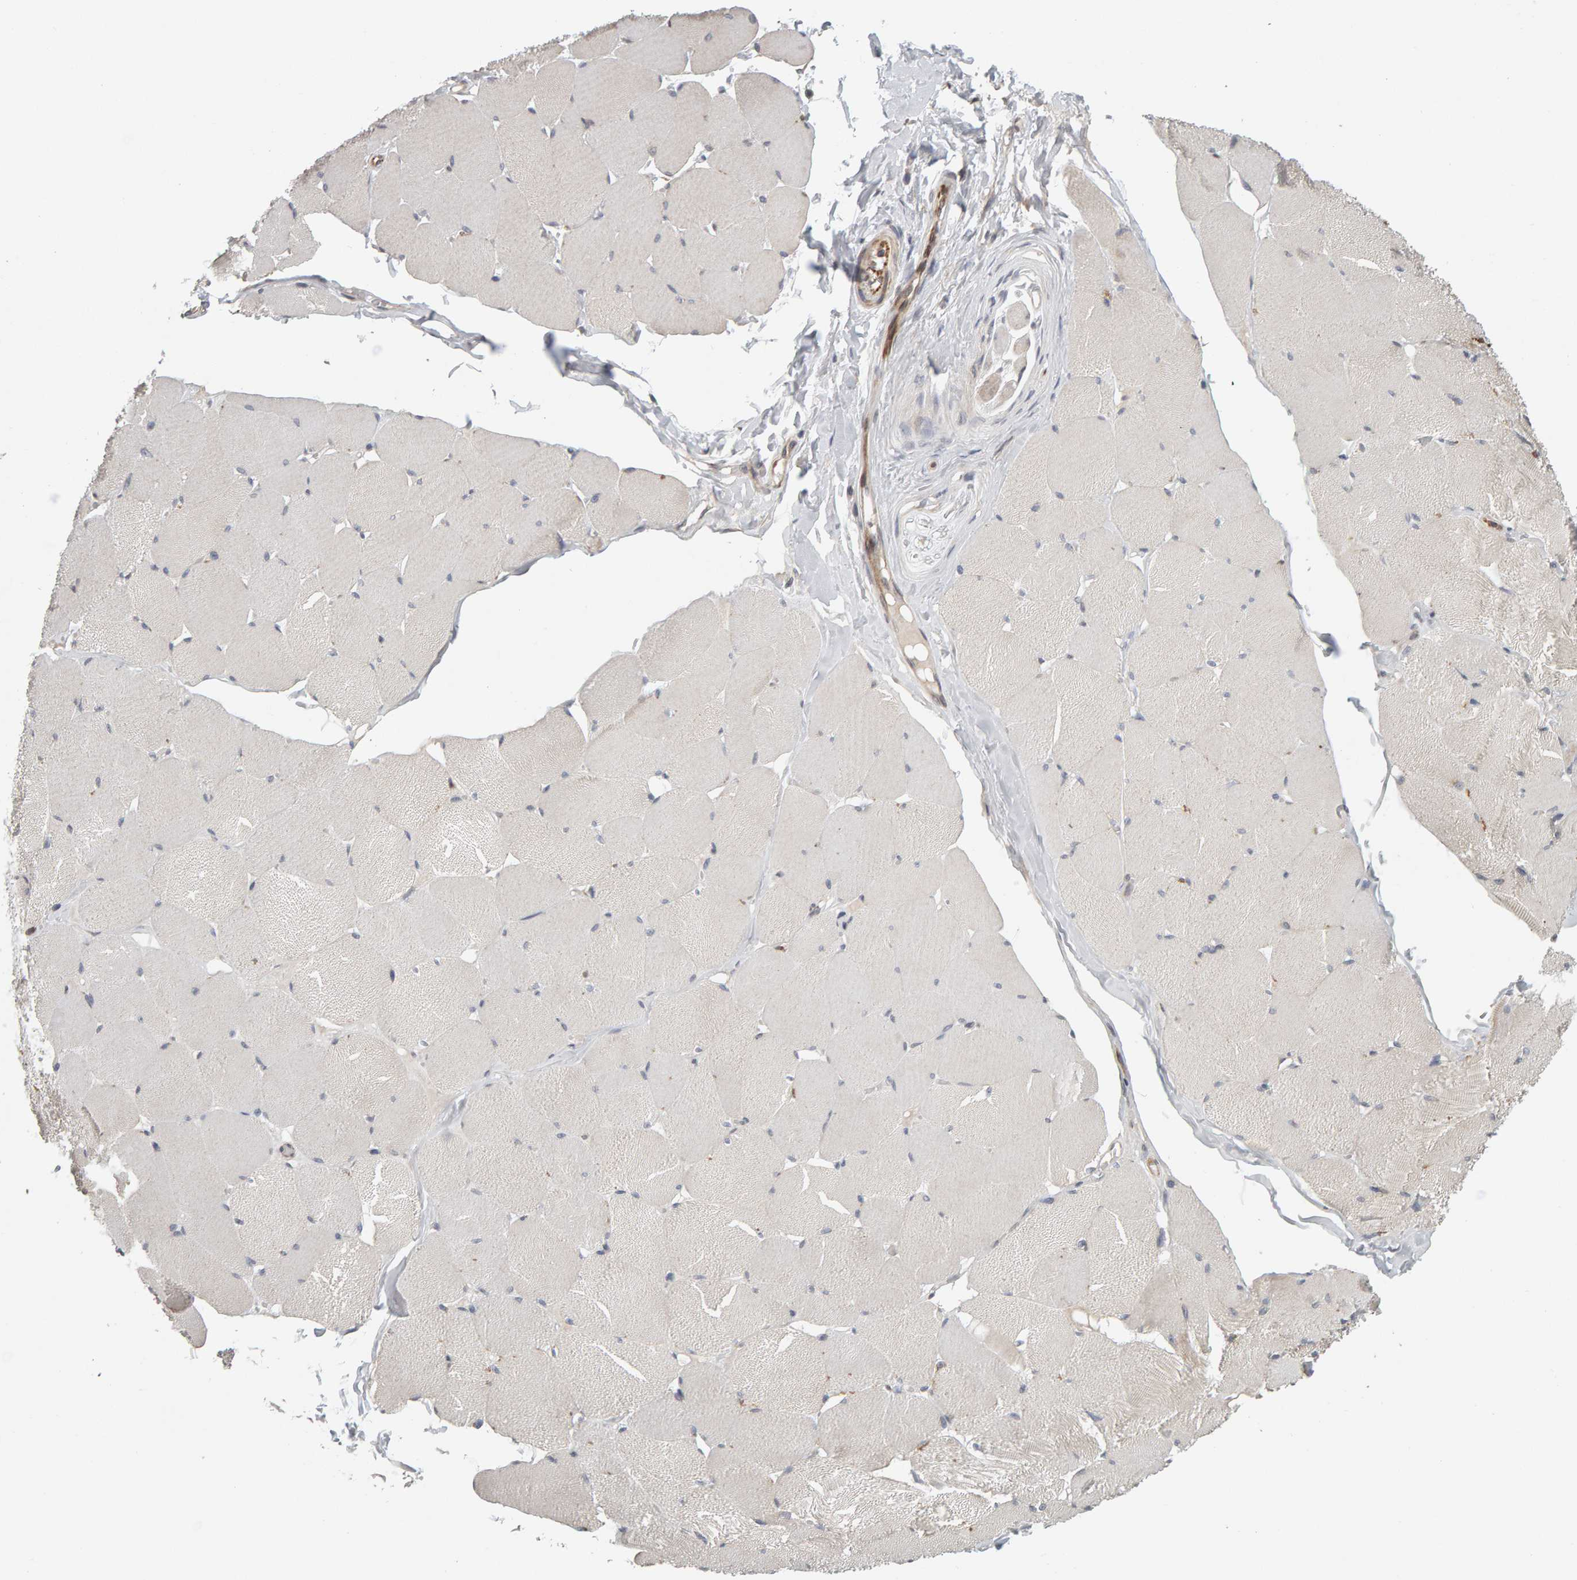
{"staining": {"intensity": "negative", "quantity": "none", "location": "none"}, "tissue": "skeletal muscle", "cell_type": "Myocytes", "image_type": "normal", "snomed": [{"axis": "morphology", "description": "Normal tissue, NOS"}, {"axis": "topography", "description": "Skin"}, {"axis": "topography", "description": "Skeletal muscle"}], "caption": "The immunohistochemistry image has no significant expression in myocytes of skeletal muscle. The staining is performed using DAB (3,3'-diaminobenzidine) brown chromogen with nuclei counter-stained in using hematoxylin.", "gene": "TEFM", "patient": {"sex": "male", "age": 83}}